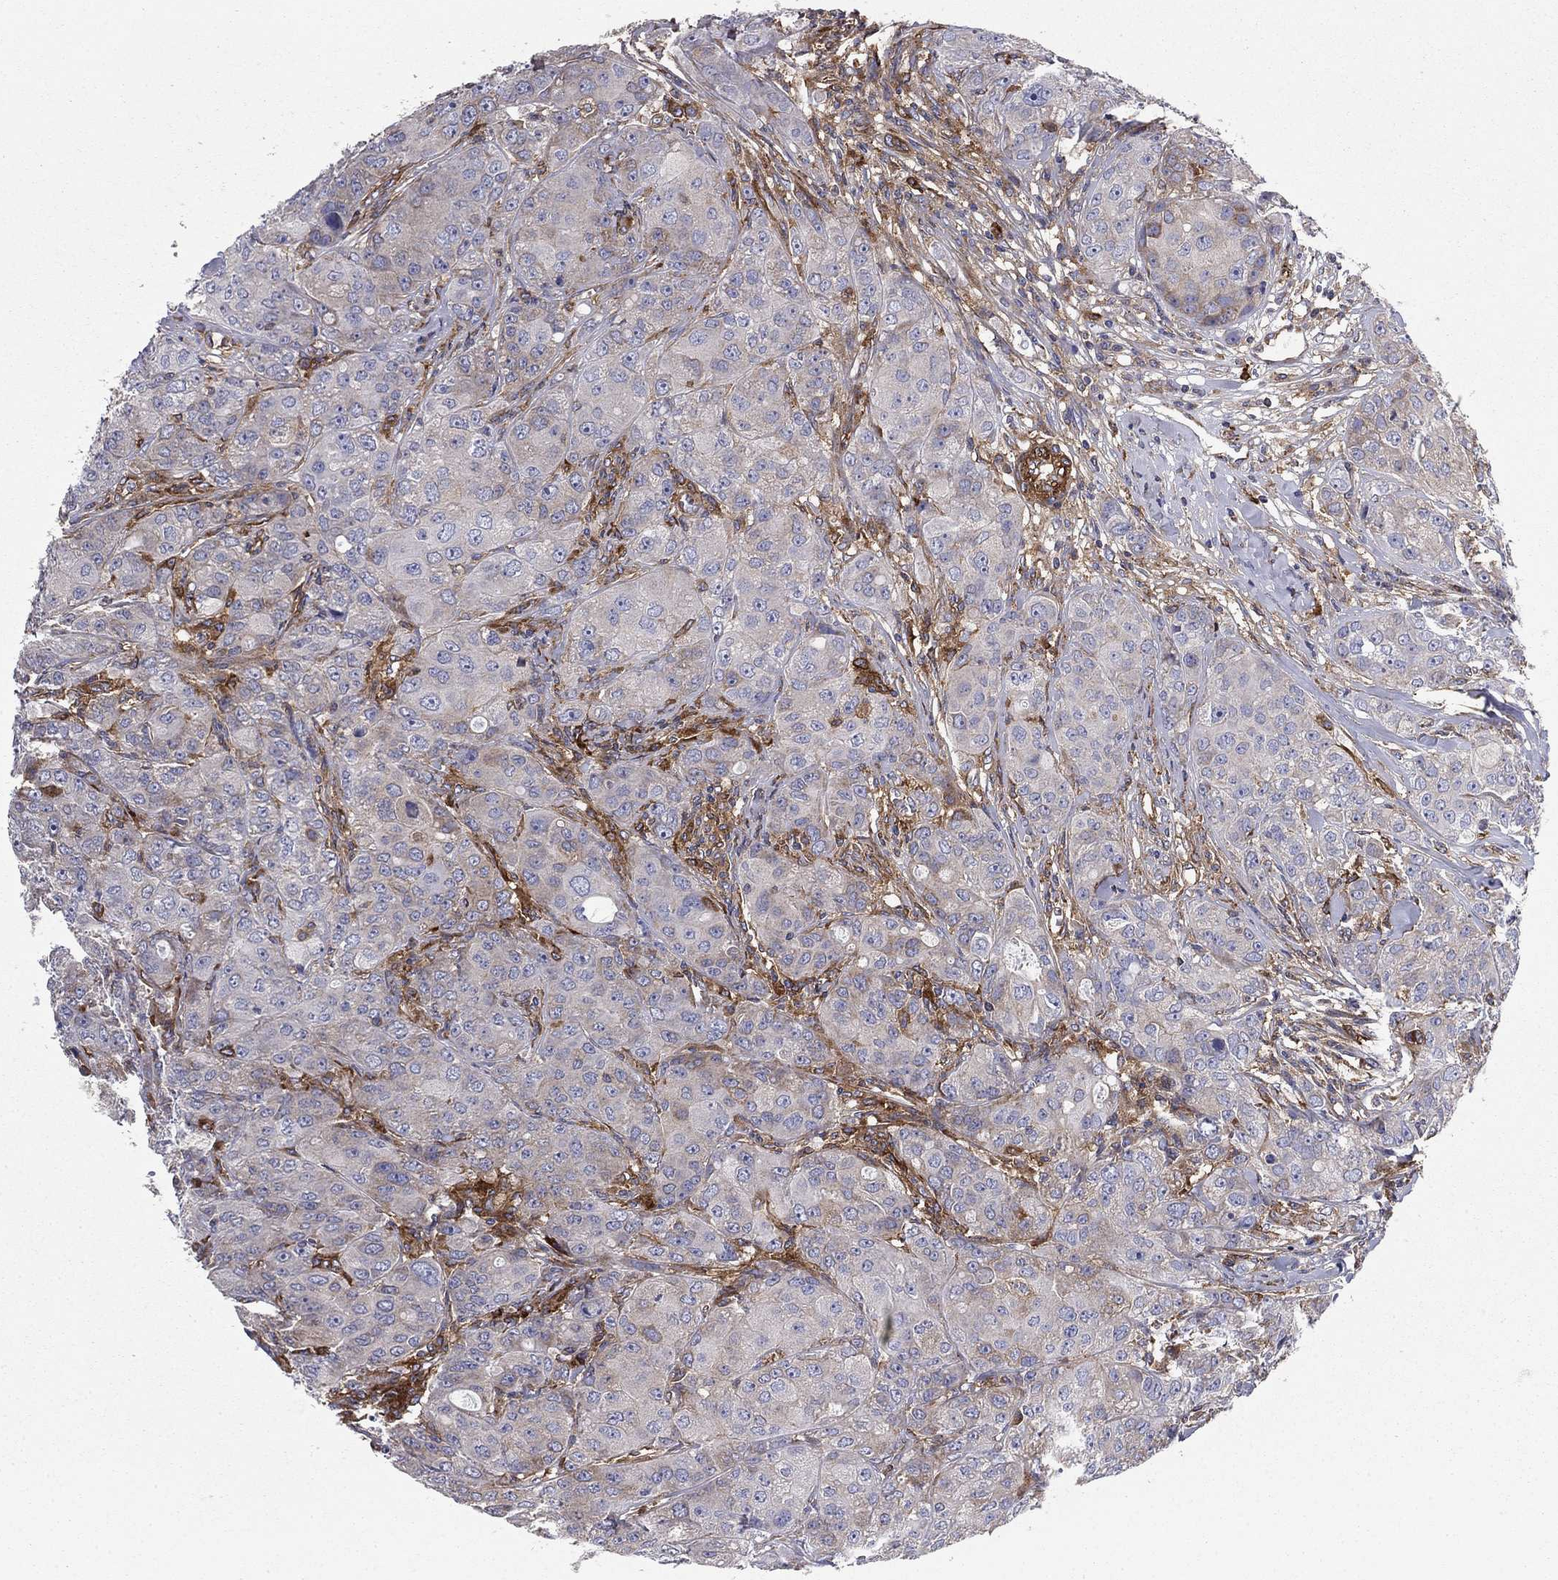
{"staining": {"intensity": "negative", "quantity": "none", "location": "none"}, "tissue": "breast cancer", "cell_type": "Tumor cells", "image_type": "cancer", "snomed": [{"axis": "morphology", "description": "Duct carcinoma"}, {"axis": "topography", "description": "Breast"}], "caption": "Tumor cells are negative for brown protein staining in intraductal carcinoma (breast).", "gene": "EHBP1L1", "patient": {"sex": "female", "age": 43}}